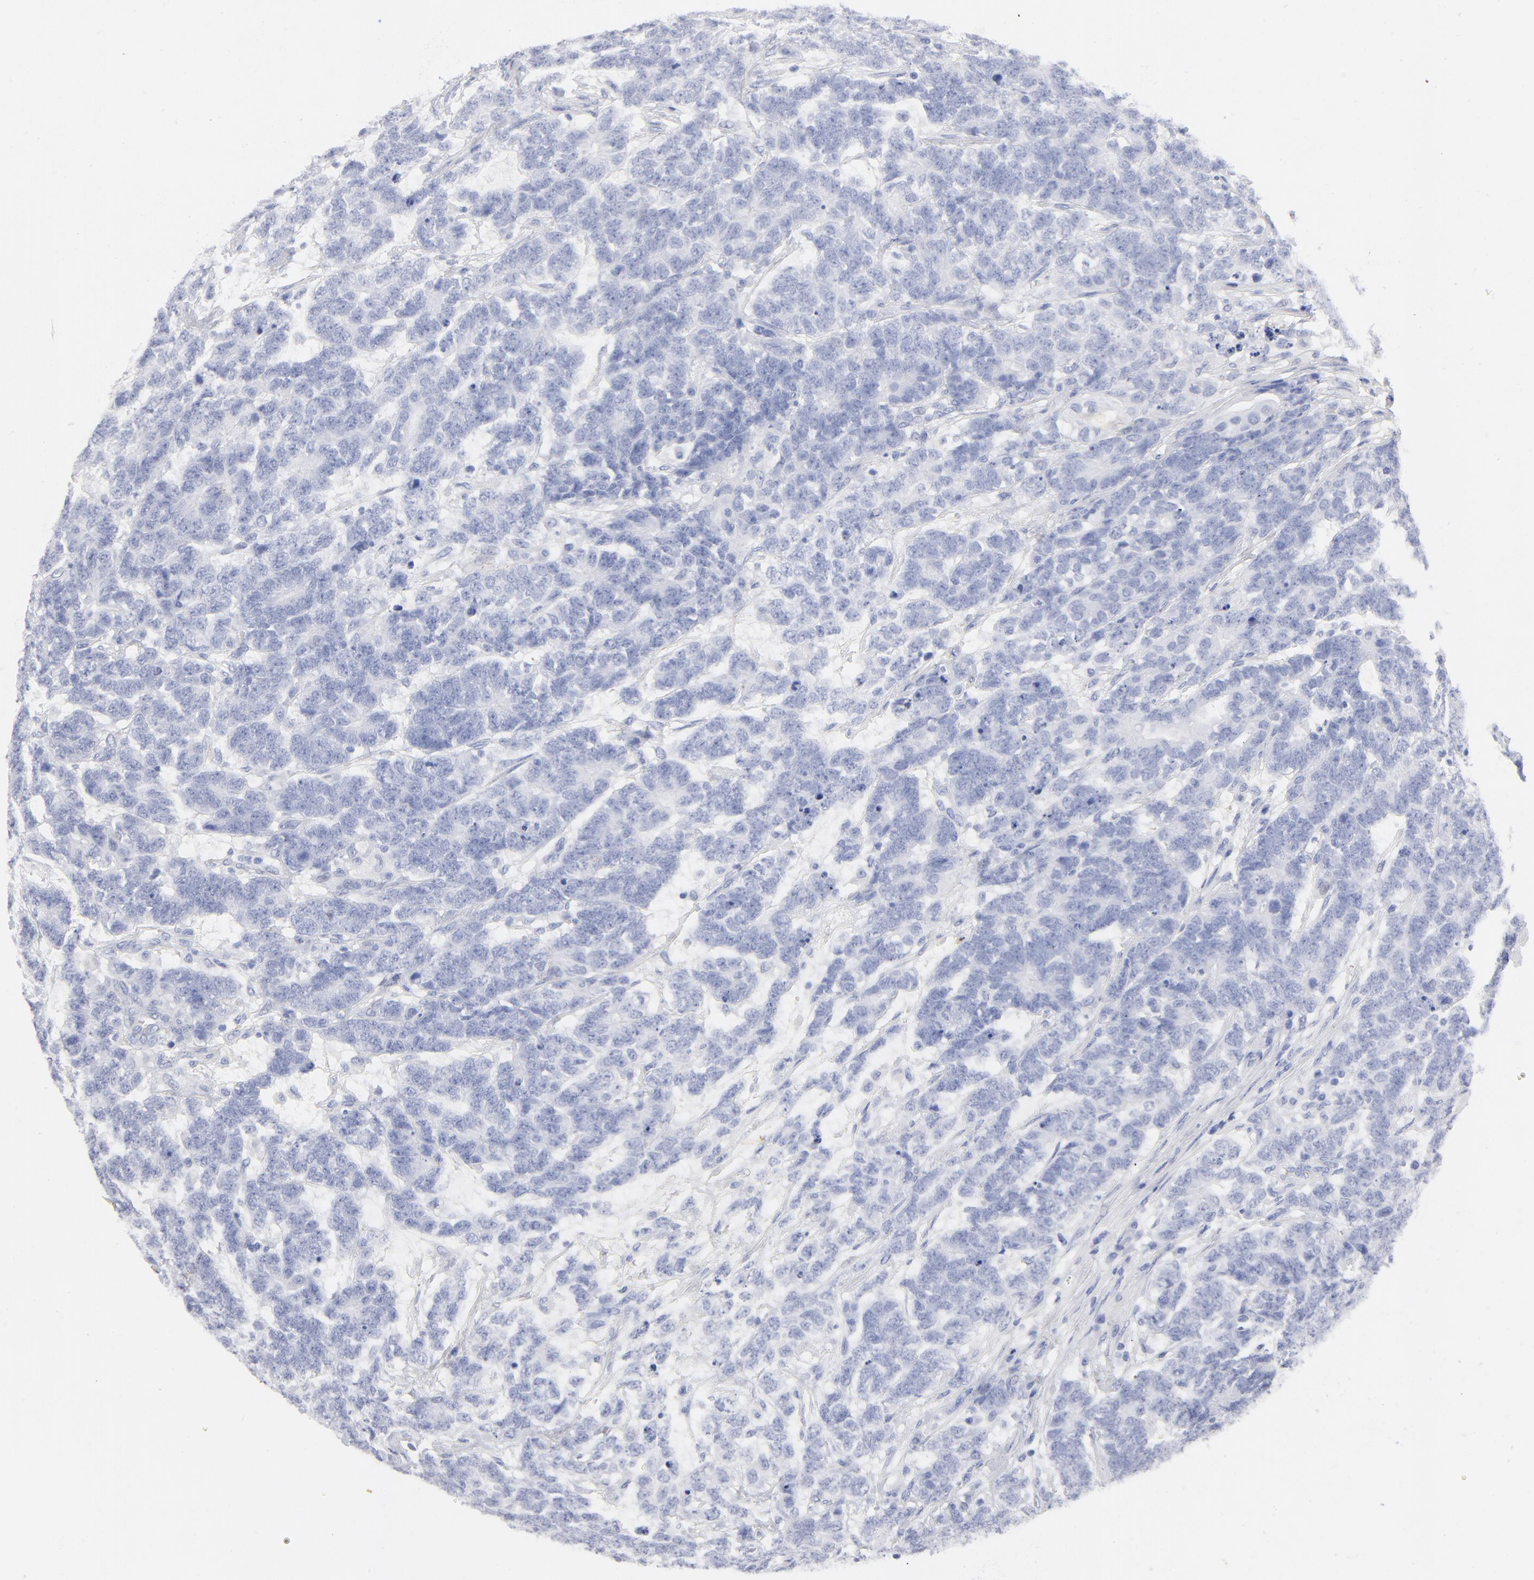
{"staining": {"intensity": "negative", "quantity": "none", "location": "none"}, "tissue": "testis cancer", "cell_type": "Tumor cells", "image_type": "cancer", "snomed": [{"axis": "morphology", "description": "Carcinoma, Embryonal, NOS"}, {"axis": "topography", "description": "Testis"}], "caption": "The histopathology image reveals no significant expression in tumor cells of testis cancer (embryonal carcinoma).", "gene": "ARG1", "patient": {"sex": "male", "age": 26}}